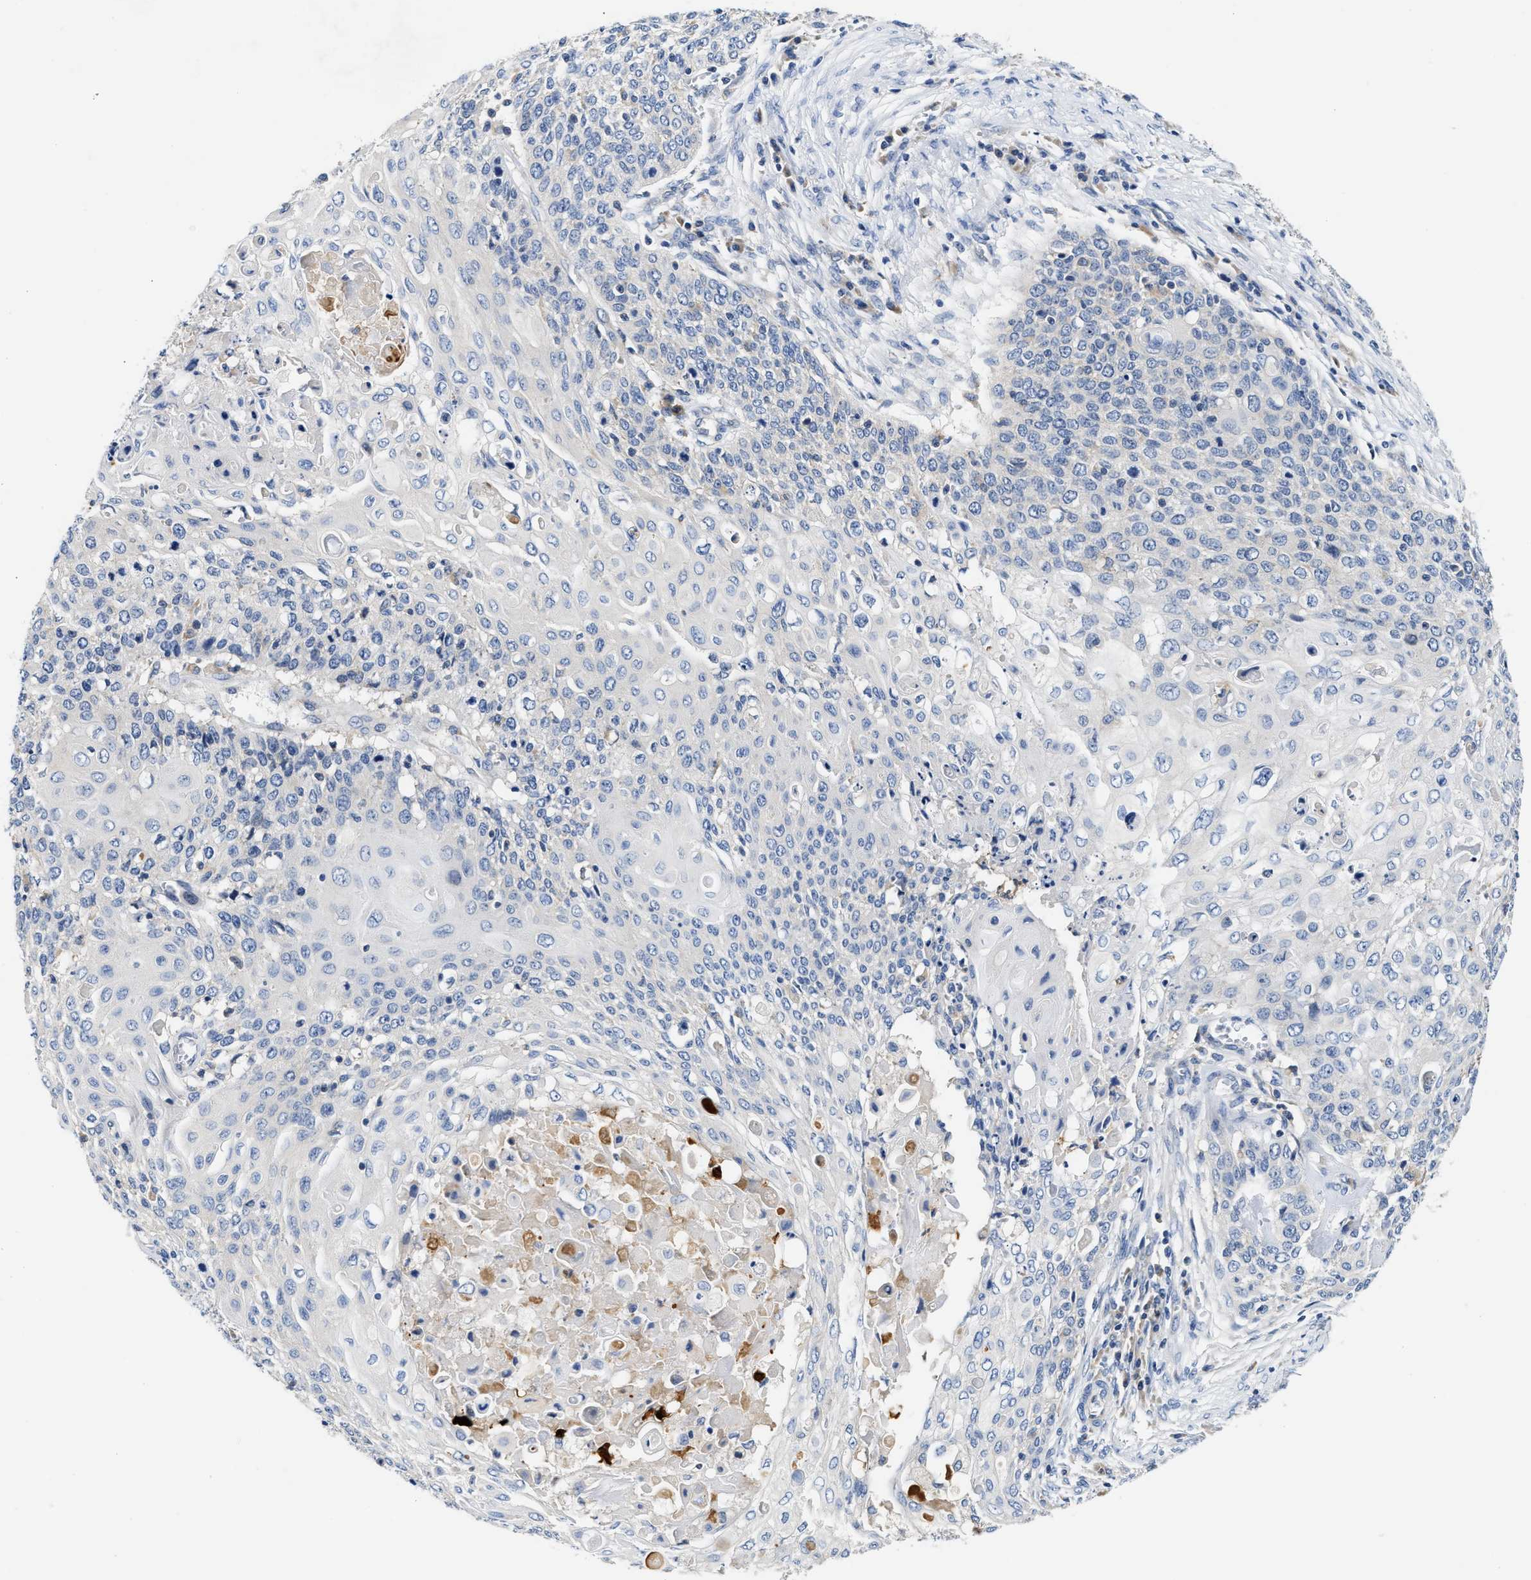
{"staining": {"intensity": "negative", "quantity": "none", "location": "none"}, "tissue": "cervical cancer", "cell_type": "Tumor cells", "image_type": "cancer", "snomed": [{"axis": "morphology", "description": "Squamous cell carcinoma, NOS"}, {"axis": "topography", "description": "Cervix"}], "caption": "Immunohistochemical staining of cervical cancer (squamous cell carcinoma) shows no significant expression in tumor cells.", "gene": "FAM185A", "patient": {"sex": "female", "age": 39}}